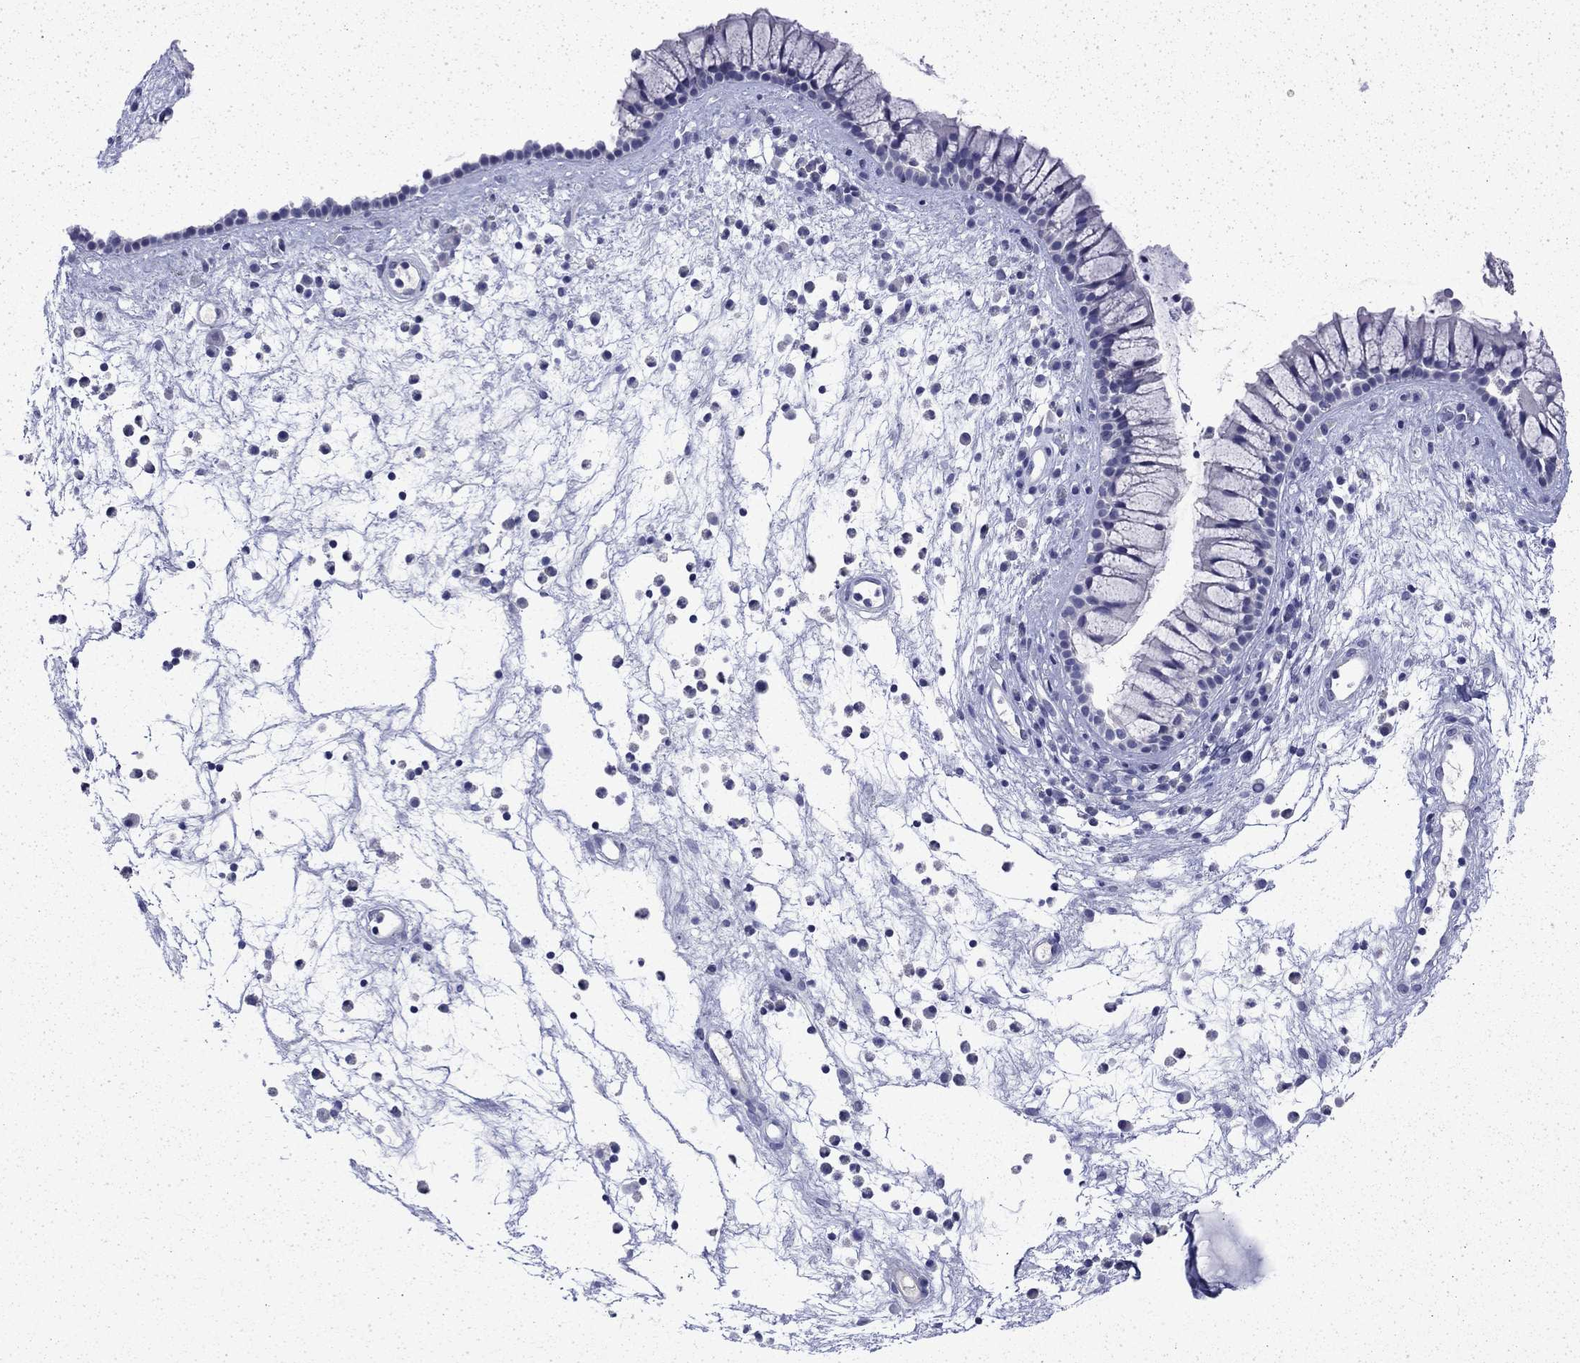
{"staining": {"intensity": "negative", "quantity": "none", "location": "none"}, "tissue": "nasopharynx", "cell_type": "Respiratory epithelial cells", "image_type": "normal", "snomed": [{"axis": "morphology", "description": "Normal tissue, NOS"}, {"axis": "topography", "description": "Nasopharynx"}], "caption": "Micrograph shows no significant protein expression in respiratory epithelial cells of normal nasopharynx.", "gene": "ENPP6", "patient": {"sex": "male", "age": 77}}